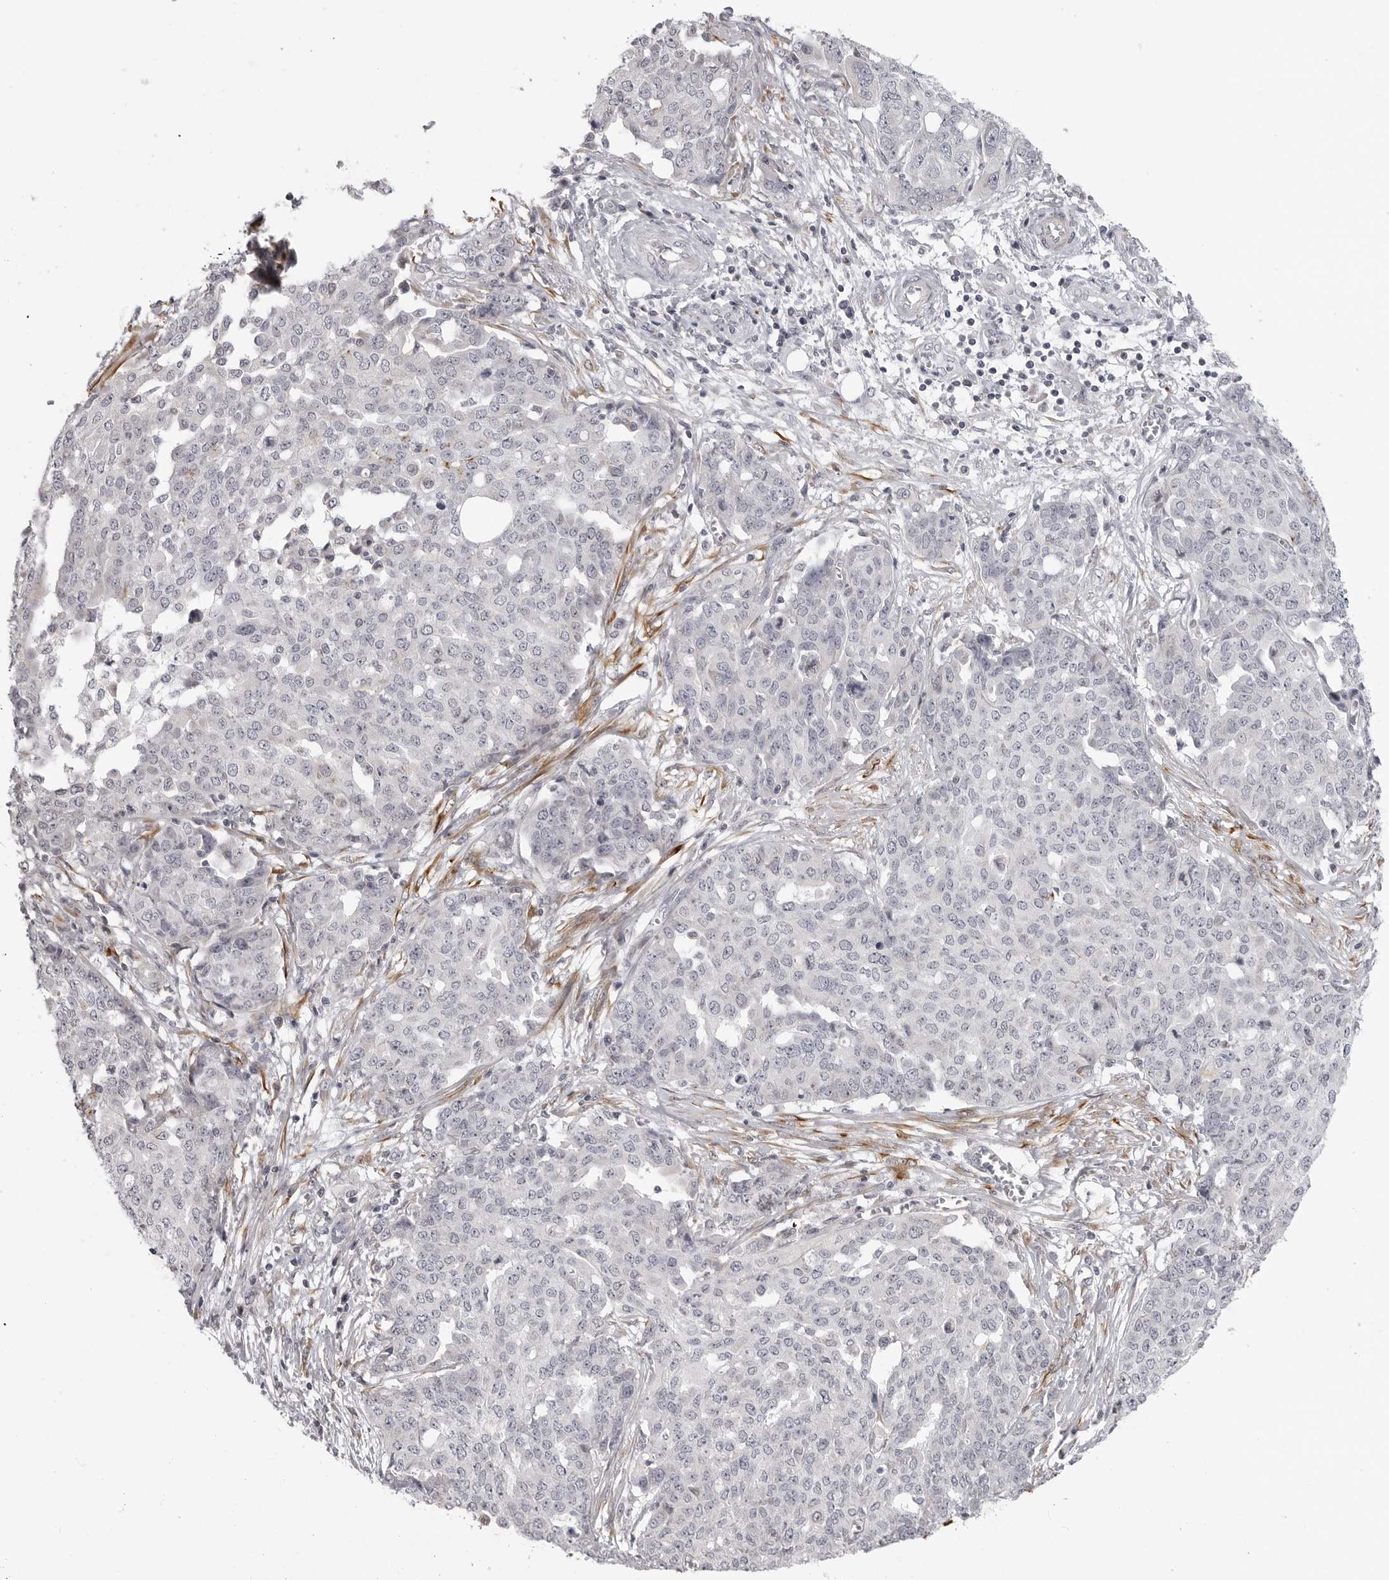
{"staining": {"intensity": "negative", "quantity": "none", "location": "none"}, "tissue": "ovarian cancer", "cell_type": "Tumor cells", "image_type": "cancer", "snomed": [{"axis": "morphology", "description": "Cystadenocarcinoma, serous, NOS"}, {"axis": "topography", "description": "Soft tissue"}, {"axis": "topography", "description": "Ovary"}], "caption": "Tumor cells are negative for brown protein staining in ovarian serous cystadenocarcinoma.", "gene": "MAP7D1", "patient": {"sex": "female", "age": 57}}